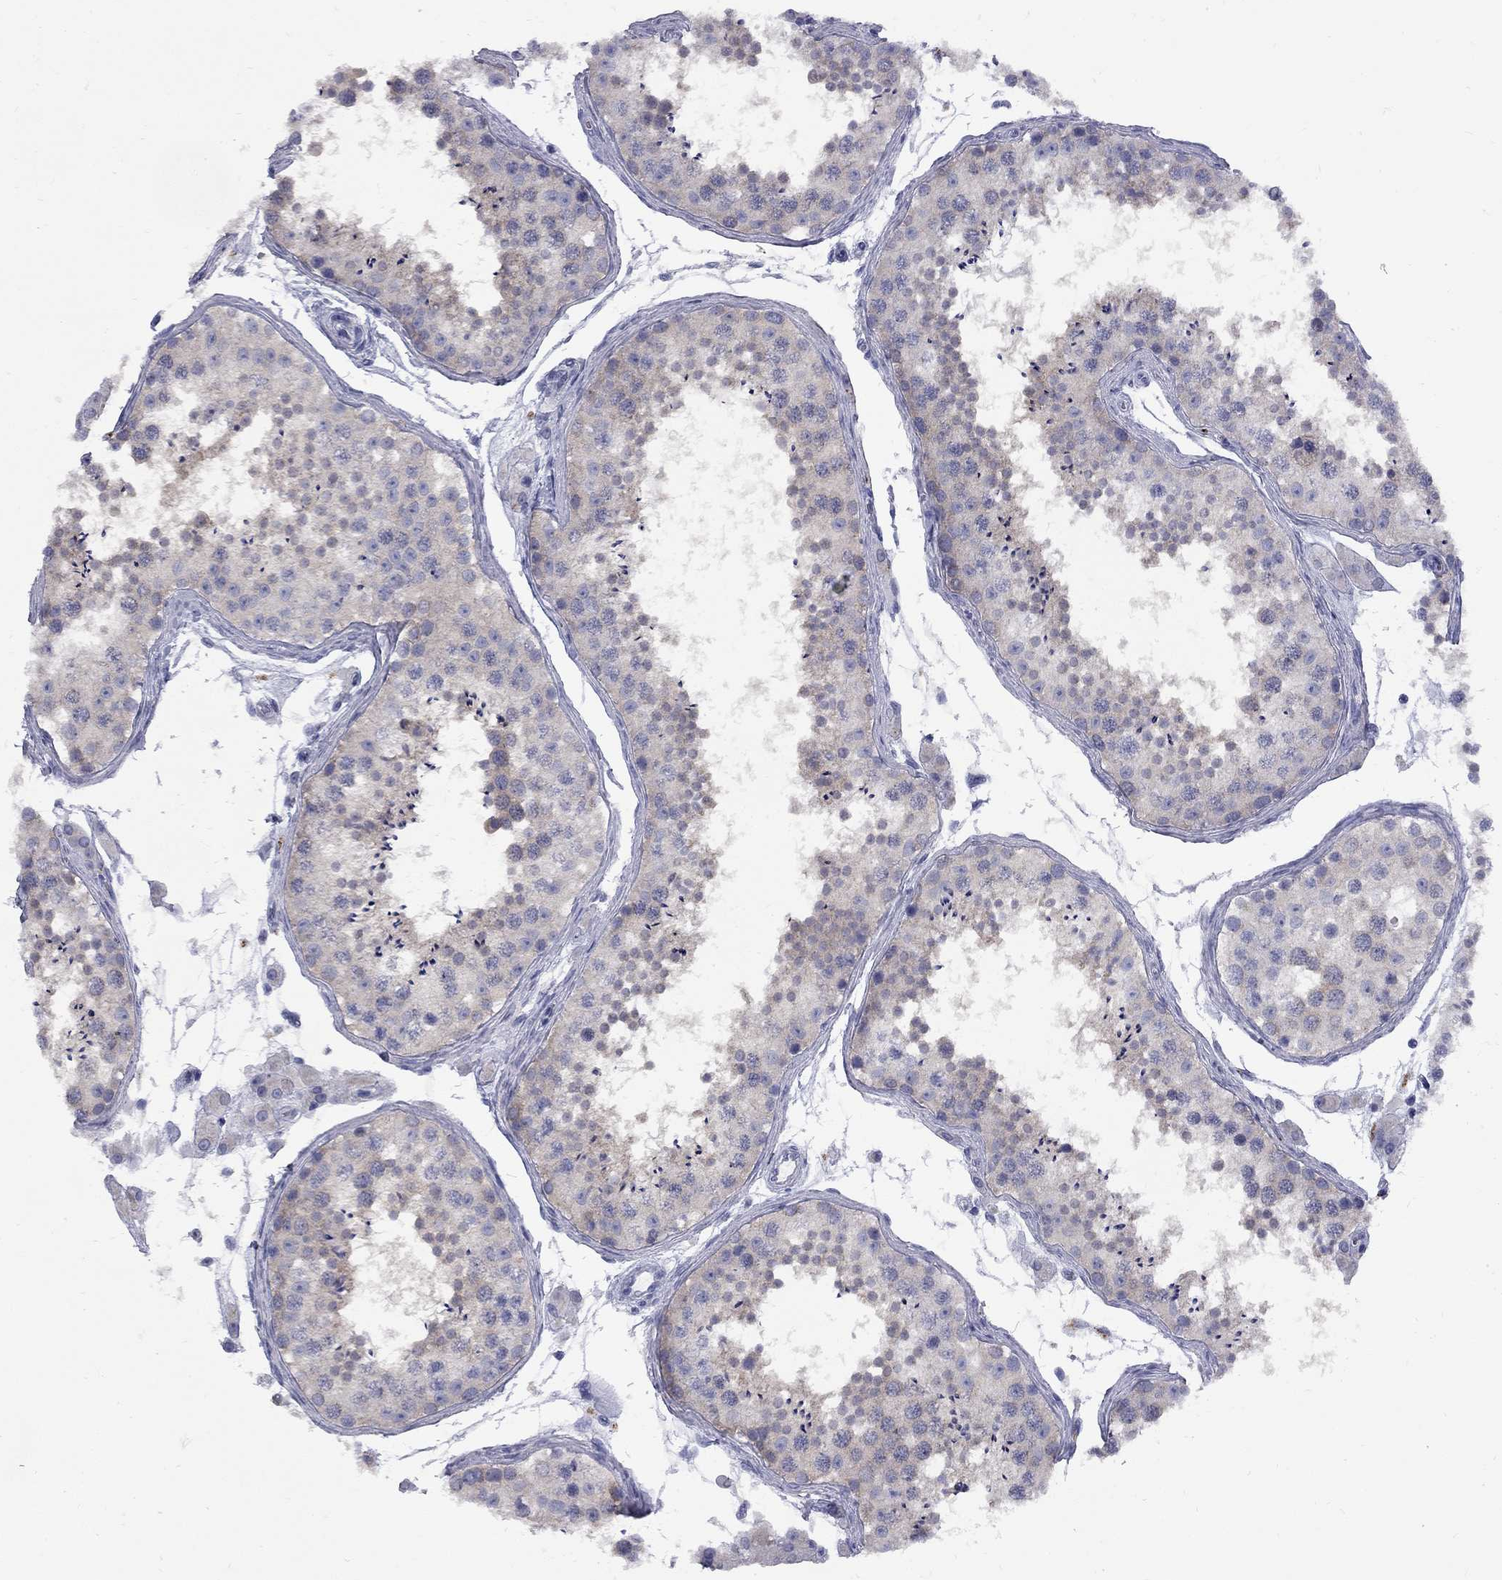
{"staining": {"intensity": "weak", "quantity": "<25%", "location": "cytoplasmic/membranous"}, "tissue": "testis", "cell_type": "Cells in seminiferous ducts", "image_type": "normal", "snomed": [{"axis": "morphology", "description": "Normal tissue, NOS"}, {"axis": "topography", "description": "Testis"}], "caption": "IHC of unremarkable human testis reveals no staining in cells in seminiferous ducts. Brightfield microscopy of immunohistochemistry (IHC) stained with DAB (3,3'-diaminobenzidine) (brown) and hematoxylin (blue), captured at high magnification.", "gene": "ABCB4", "patient": {"sex": "male", "age": 41}}